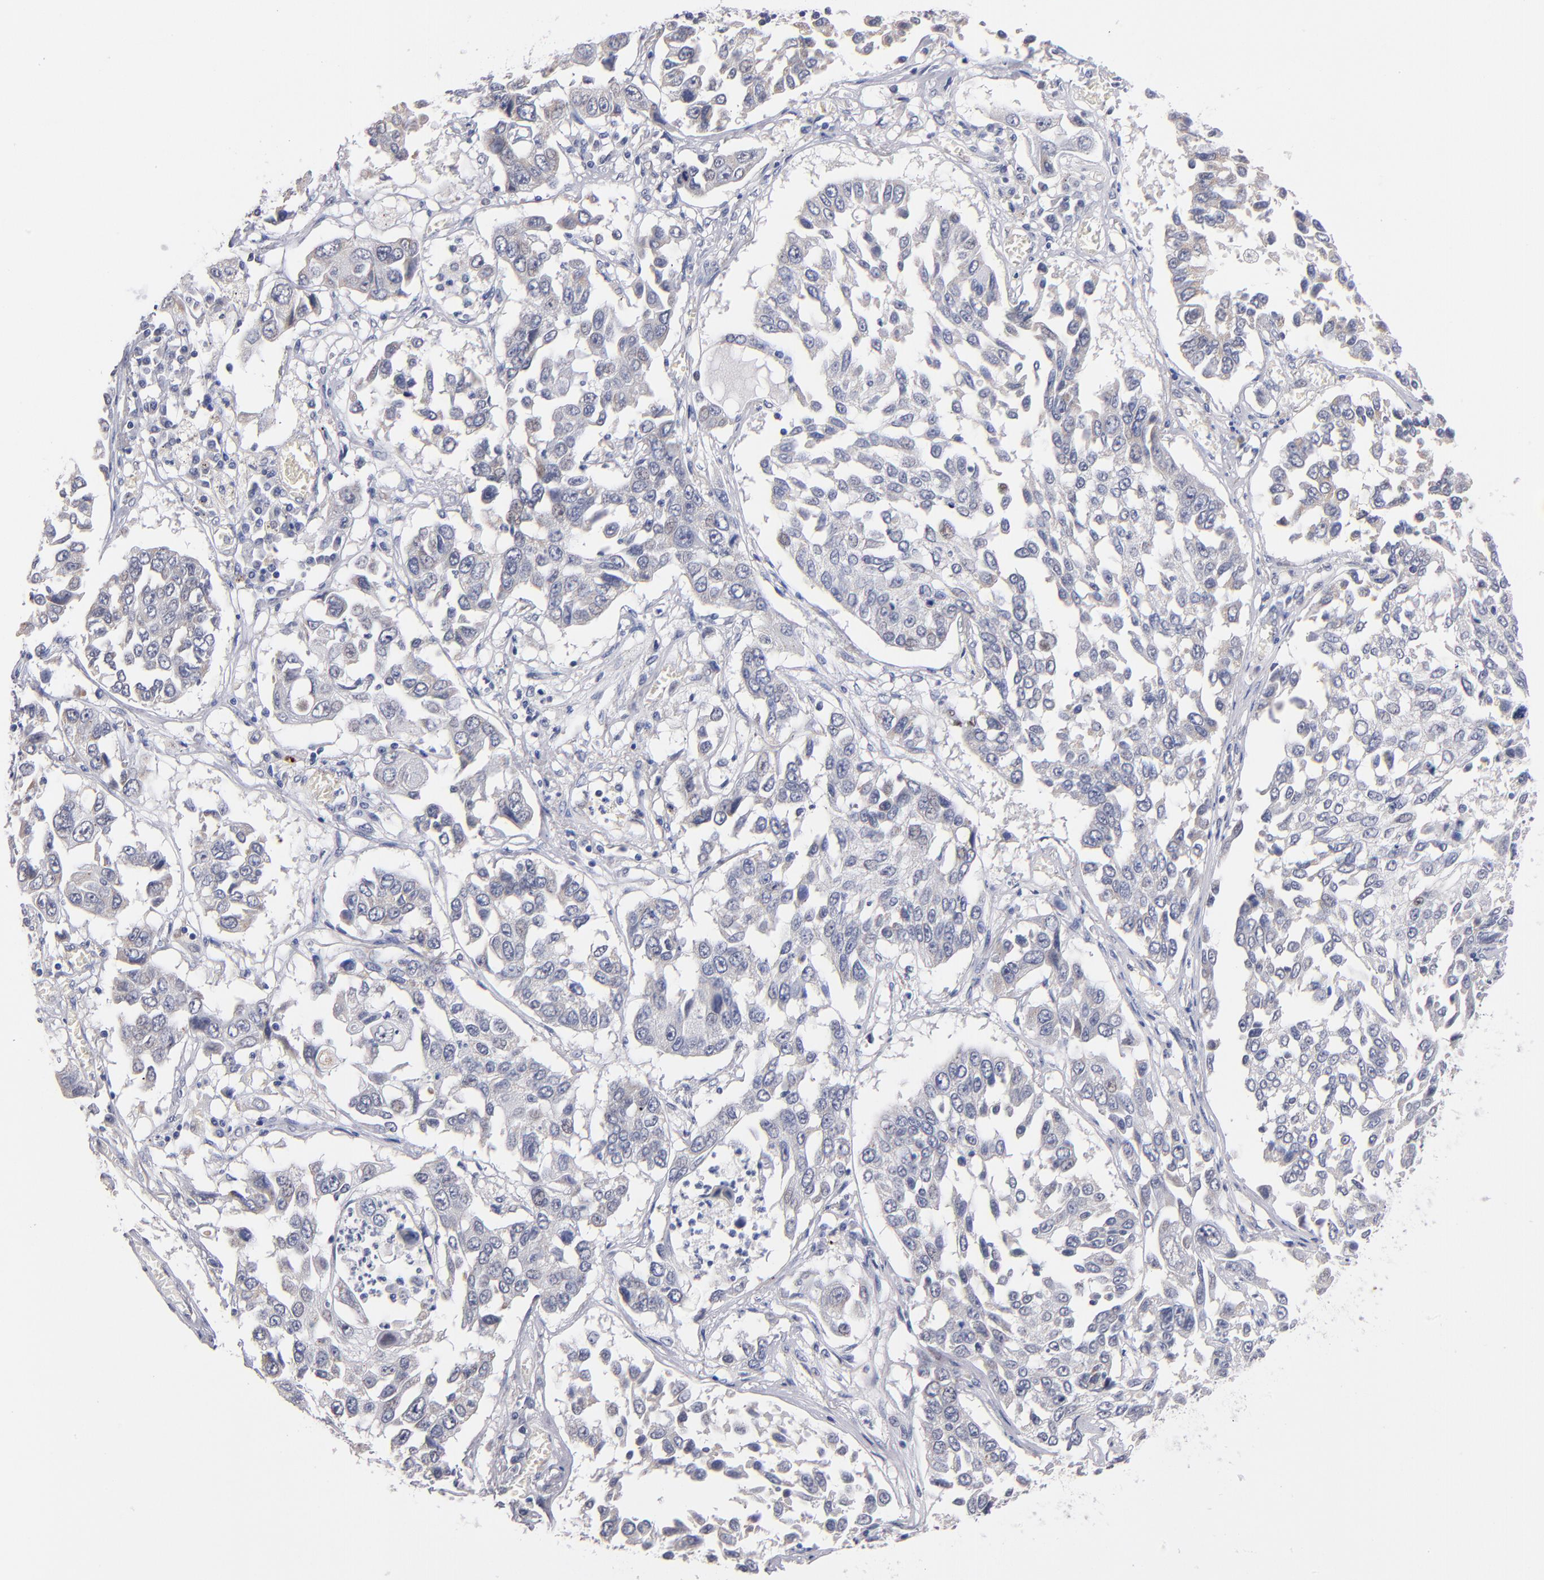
{"staining": {"intensity": "weak", "quantity": "<25%", "location": "nuclear"}, "tissue": "lung cancer", "cell_type": "Tumor cells", "image_type": "cancer", "snomed": [{"axis": "morphology", "description": "Squamous cell carcinoma, NOS"}, {"axis": "topography", "description": "Lung"}], "caption": "IHC histopathology image of neoplastic tissue: human lung squamous cell carcinoma stained with DAB displays no significant protein expression in tumor cells.", "gene": "MN1", "patient": {"sex": "male", "age": 71}}